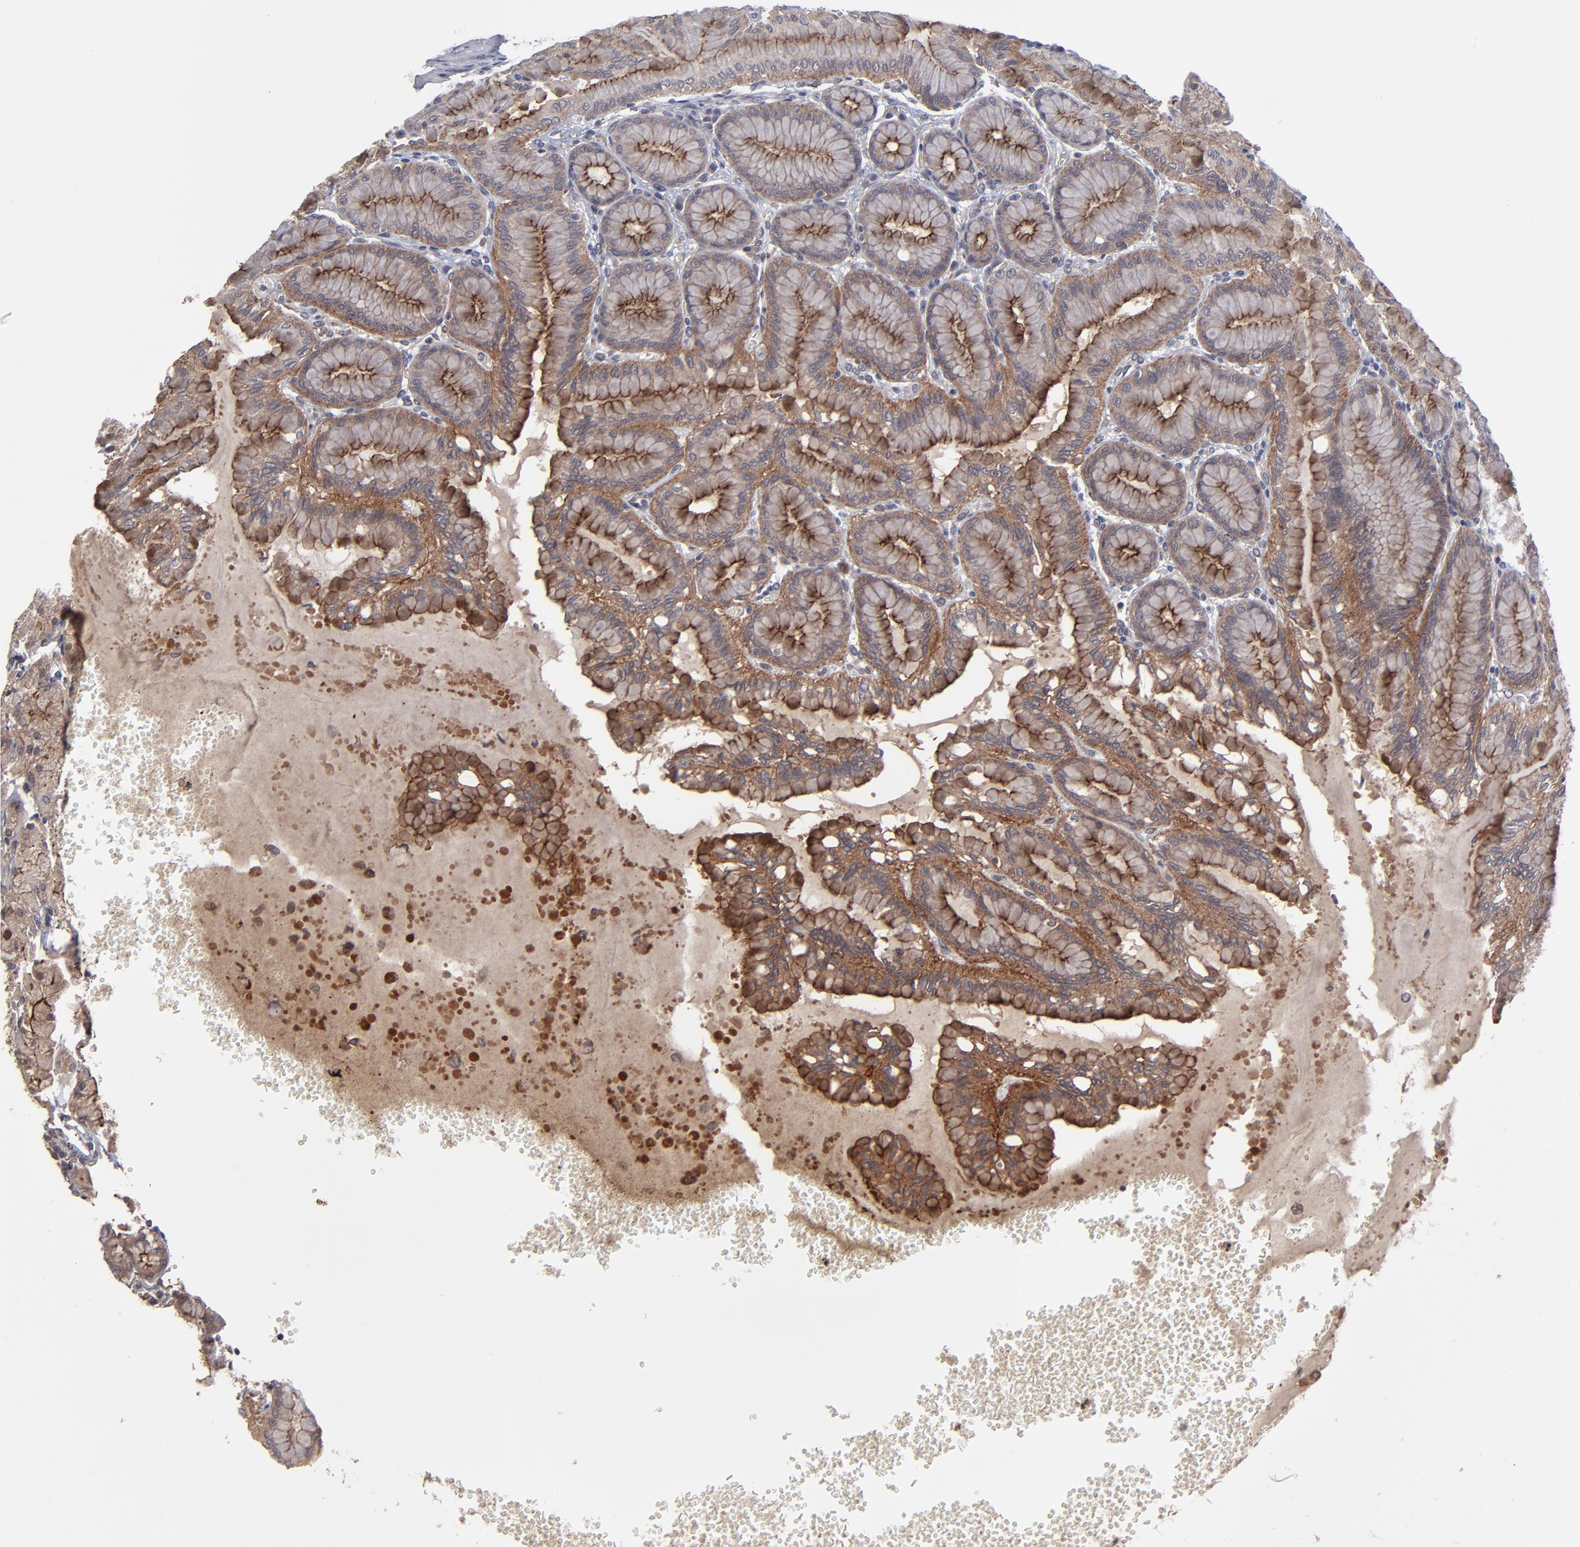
{"staining": {"intensity": "moderate", "quantity": ">75%", "location": "cytoplasmic/membranous"}, "tissue": "stomach", "cell_type": "Glandular cells", "image_type": "normal", "snomed": [{"axis": "morphology", "description": "Normal tissue, NOS"}, {"axis": "topography", "description": "Stomach"}, {"axis": "topography", "description": "Stomach, lower"}], "caption": "Immunohistochemical staining of benign stomach displays moderate cytoplasmic/membranous protein staining in approximately >75% of glandular cells. The staining is performed using DAB (3,3'-diaminobenzidine) brown chromogen to label protein expression. The nuclei are counter-stained blue using hematoxylin.", "gene": "ZNF780A", "patient": {"sex": "male", "age": 76}}